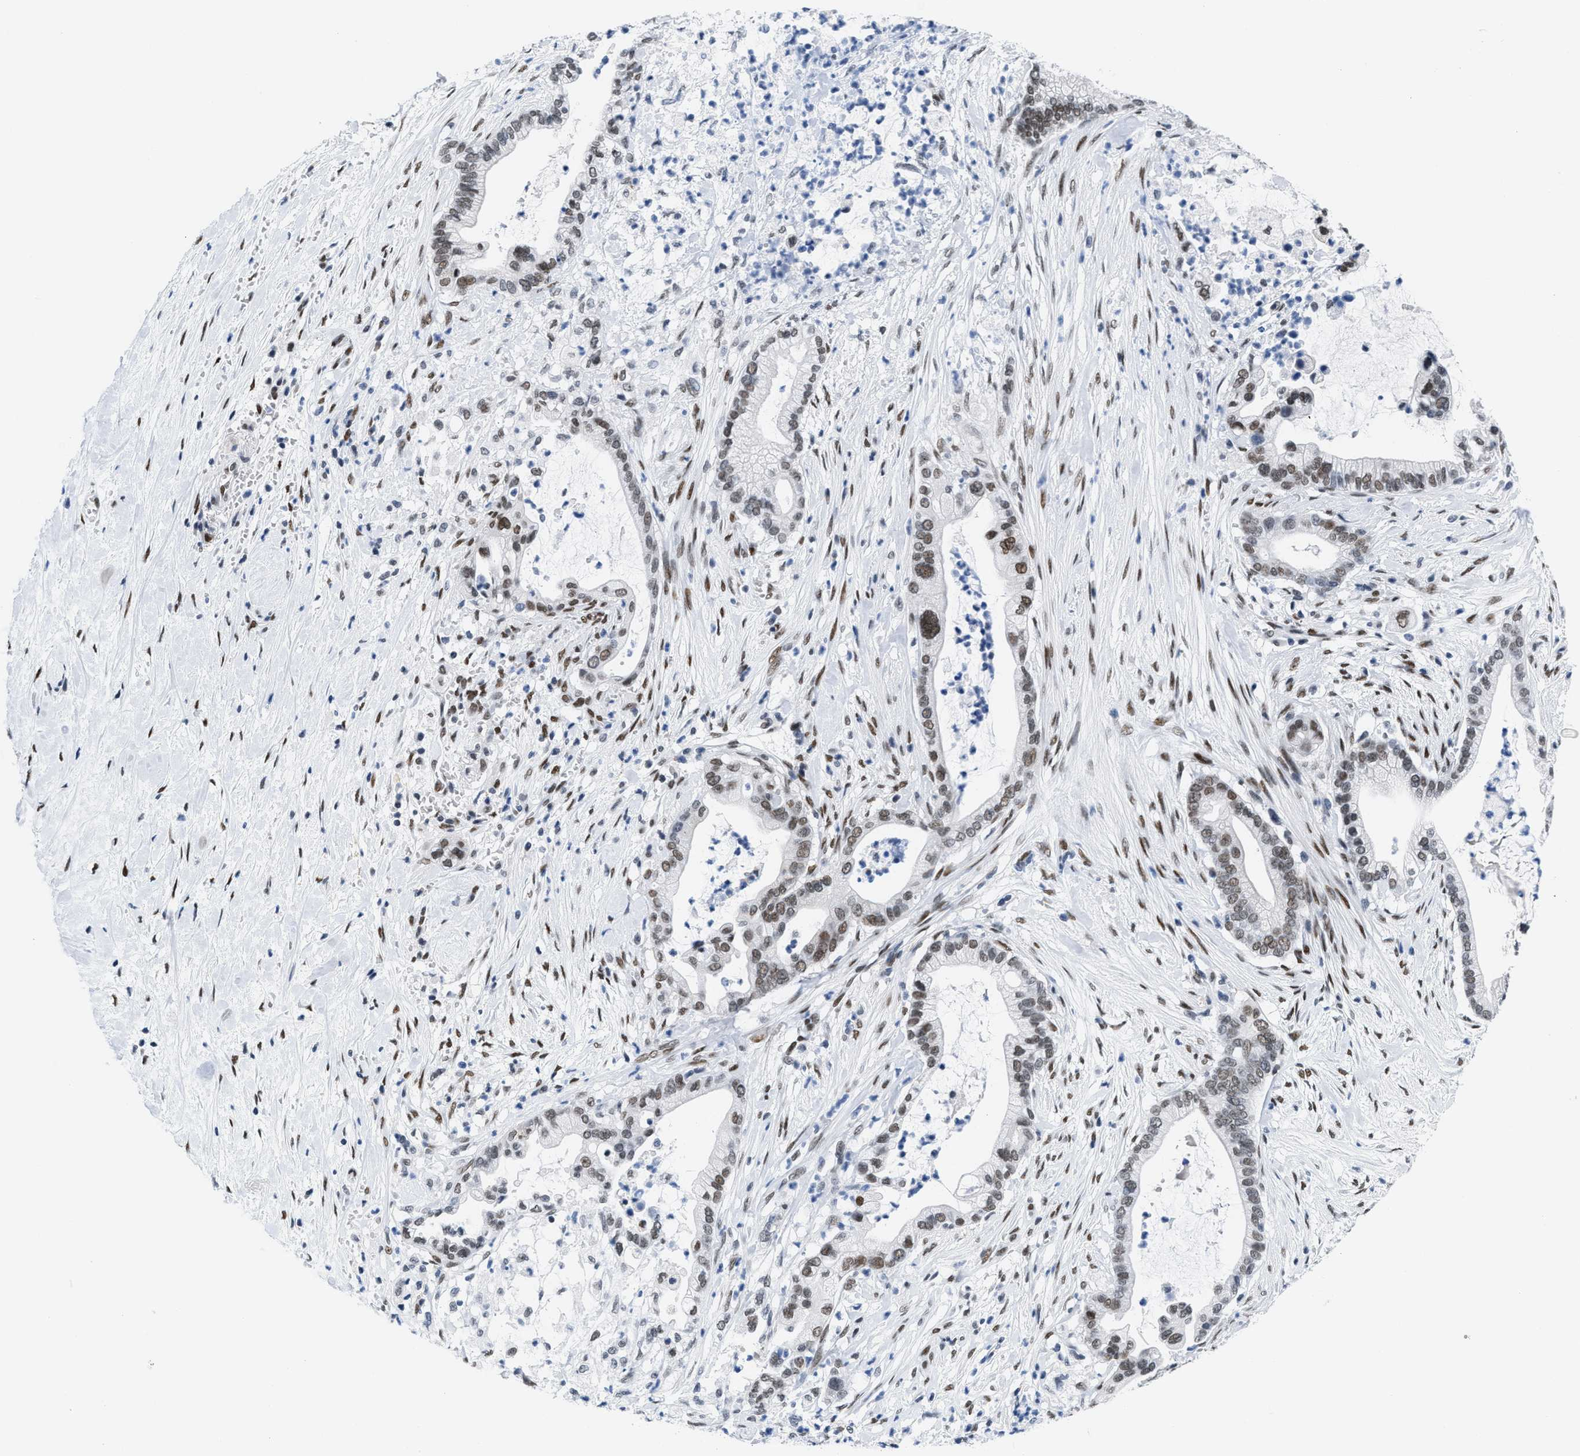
{"staining": {"intensity": "moderate", "quantity": ">75%", "location": "nuclear"}, "tissue": "pancreatic cancer", "cell_type": "Tumor cells", "image_type": "cancer", "snomed": [{"axis": "morphology", "description": "Adenocarcinoma, NOS"}, {"axis": "topography", "description": "Pancreas"}], "caption": "Protein expression analysis of pancreatic cancer (adenocarcinoma) demonstrates moderate nuclear staining in about >75% of tumor cells.", "gene": "CTBP1", "patient": {"sex": "male", "age": 69}}